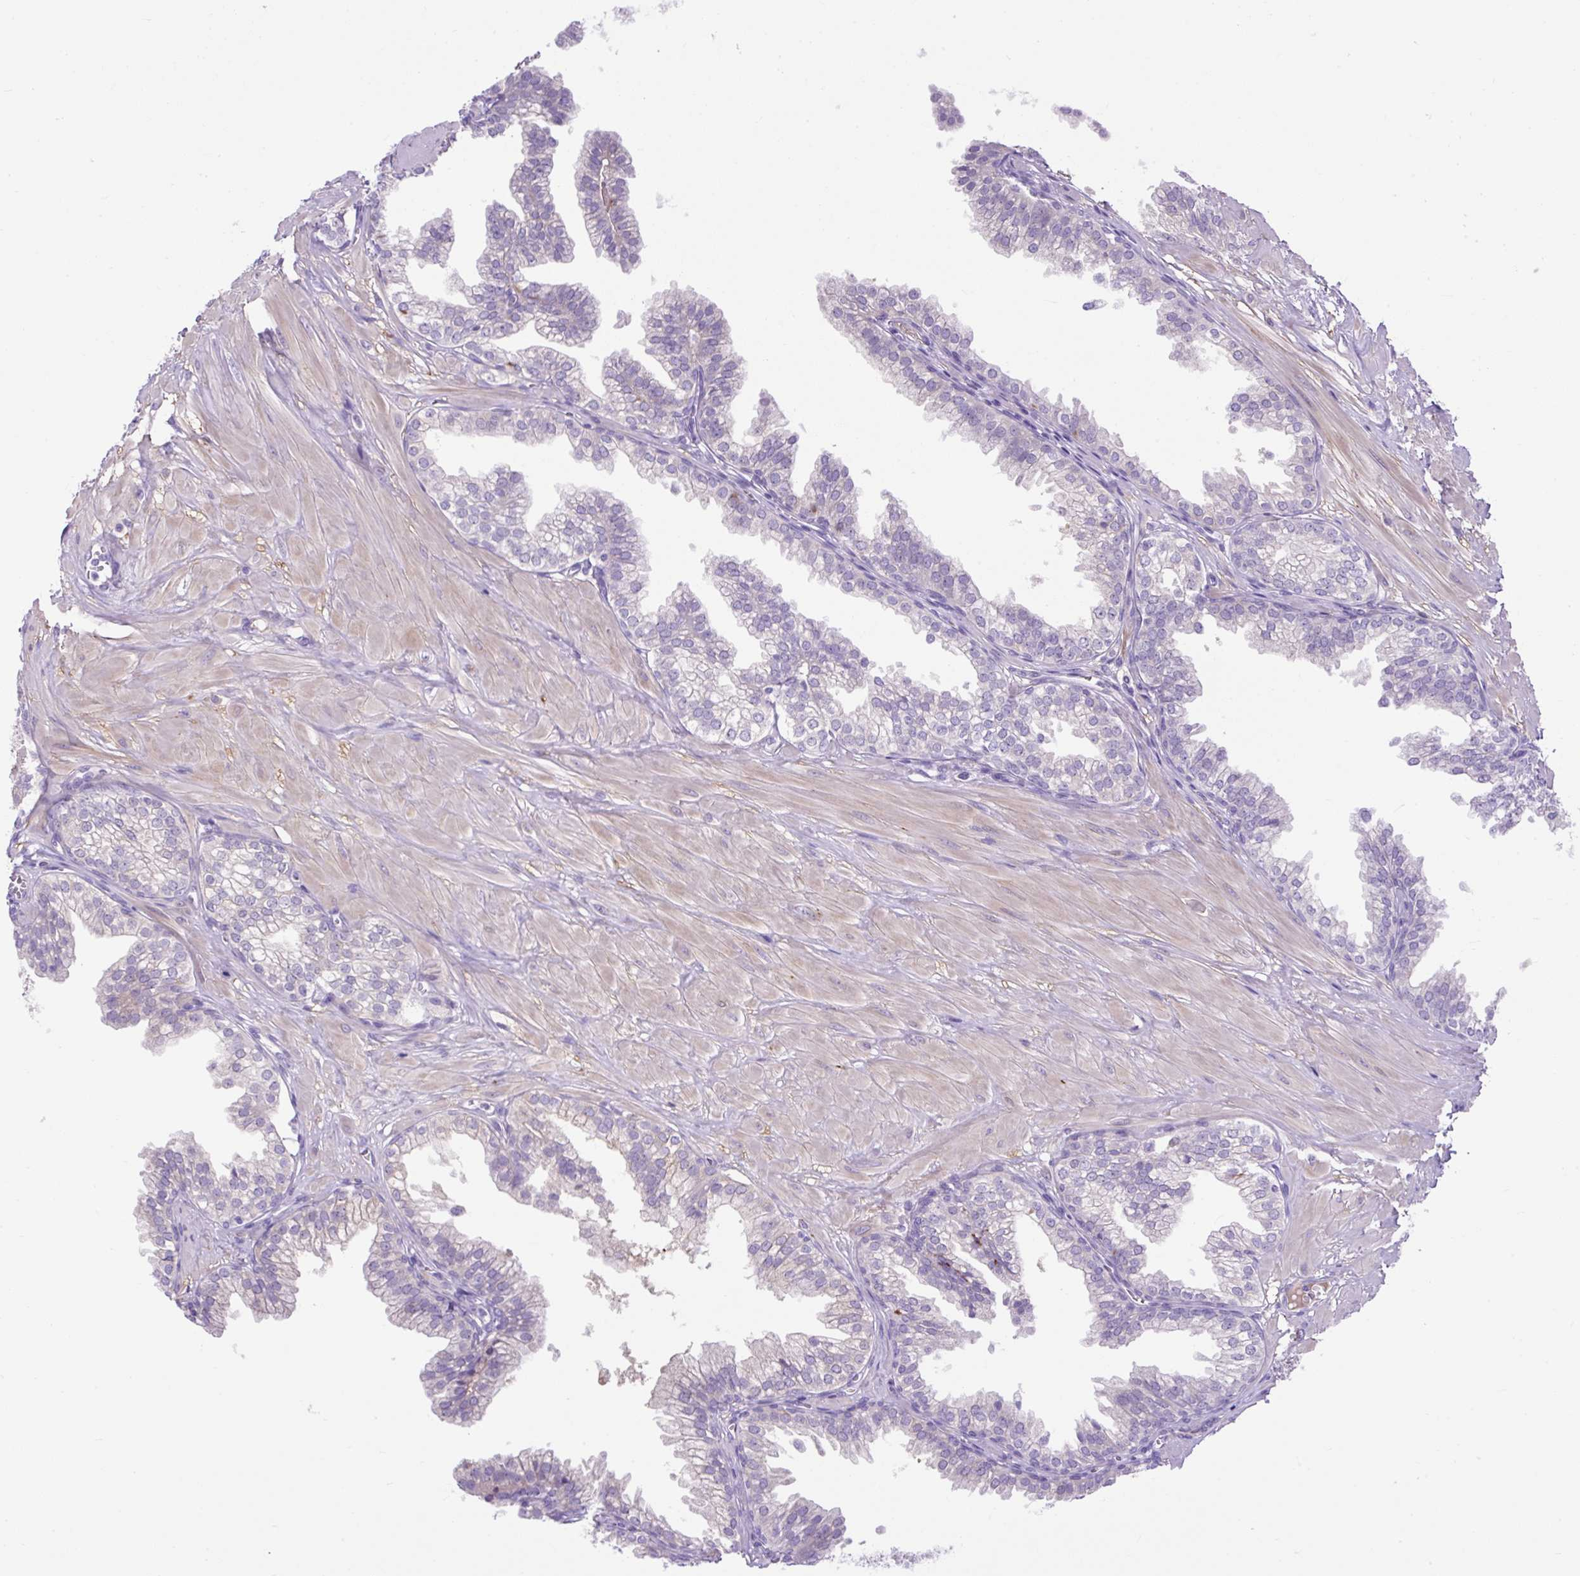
{"staining": {"intensity": "negative", "quantity": "none", "location": "none"}, "tissue": "prostate", "cell_type": "Glandular cells", "image_type": "normal", "snomed": [{"axis": "morphology", "description": "Normal tissue, NOS"}, {"axis": "topography", "description": "Prostate"}, {"axis": "topography", "description": "Peripheral nerve tissue"}], "caption": "Prostate stained for a protein using IHC exhibits no positivity glandular cells.", "gene": "SPTBN5", "patient": {"sex": "male", "age": 55}}